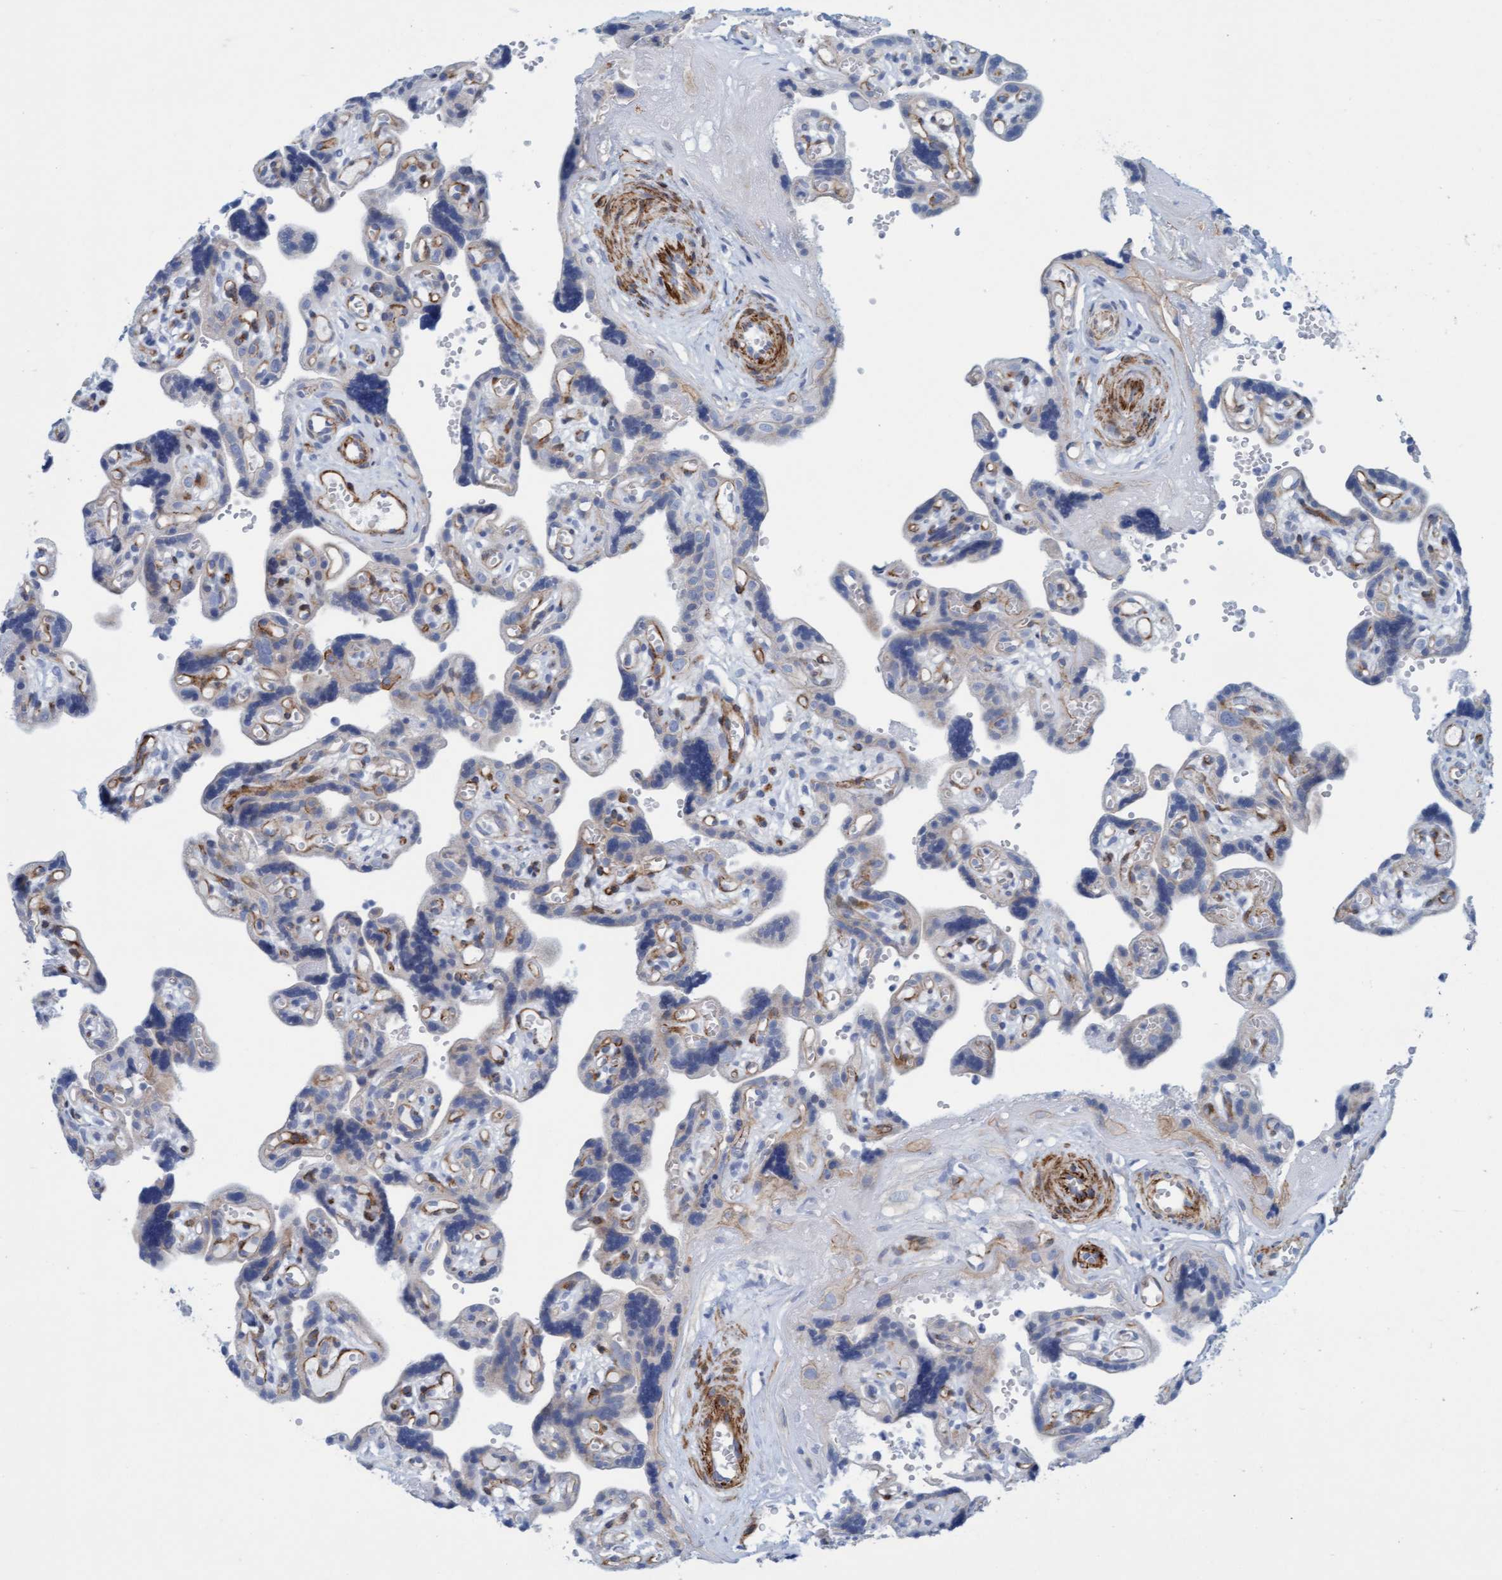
{"staining": {"intensity": "moderate", "quantity": ">75%", "location": "cytoplasmic/membranous"}, "tissue": "placenta", "cell_type": "Decidual cells", "image_type": "normal", "snomed": [{"axis": "morphology", "description": "Normal tissue, NOS"}, {"axis": "topography", "description": "Placenta"}], "caption": "High-magnification brightfield microscopy of normal placenta stained with DAB (3,3'-diaminobenzidine) (brown) and counterstained with hematoxylin (blue). decidual cells exhibit moderate cytoplasmic/membranous expression is identified in approximately>75% of cells.", "gene": "MTFR1", "patient": {"sex": "female", "age": 30}}